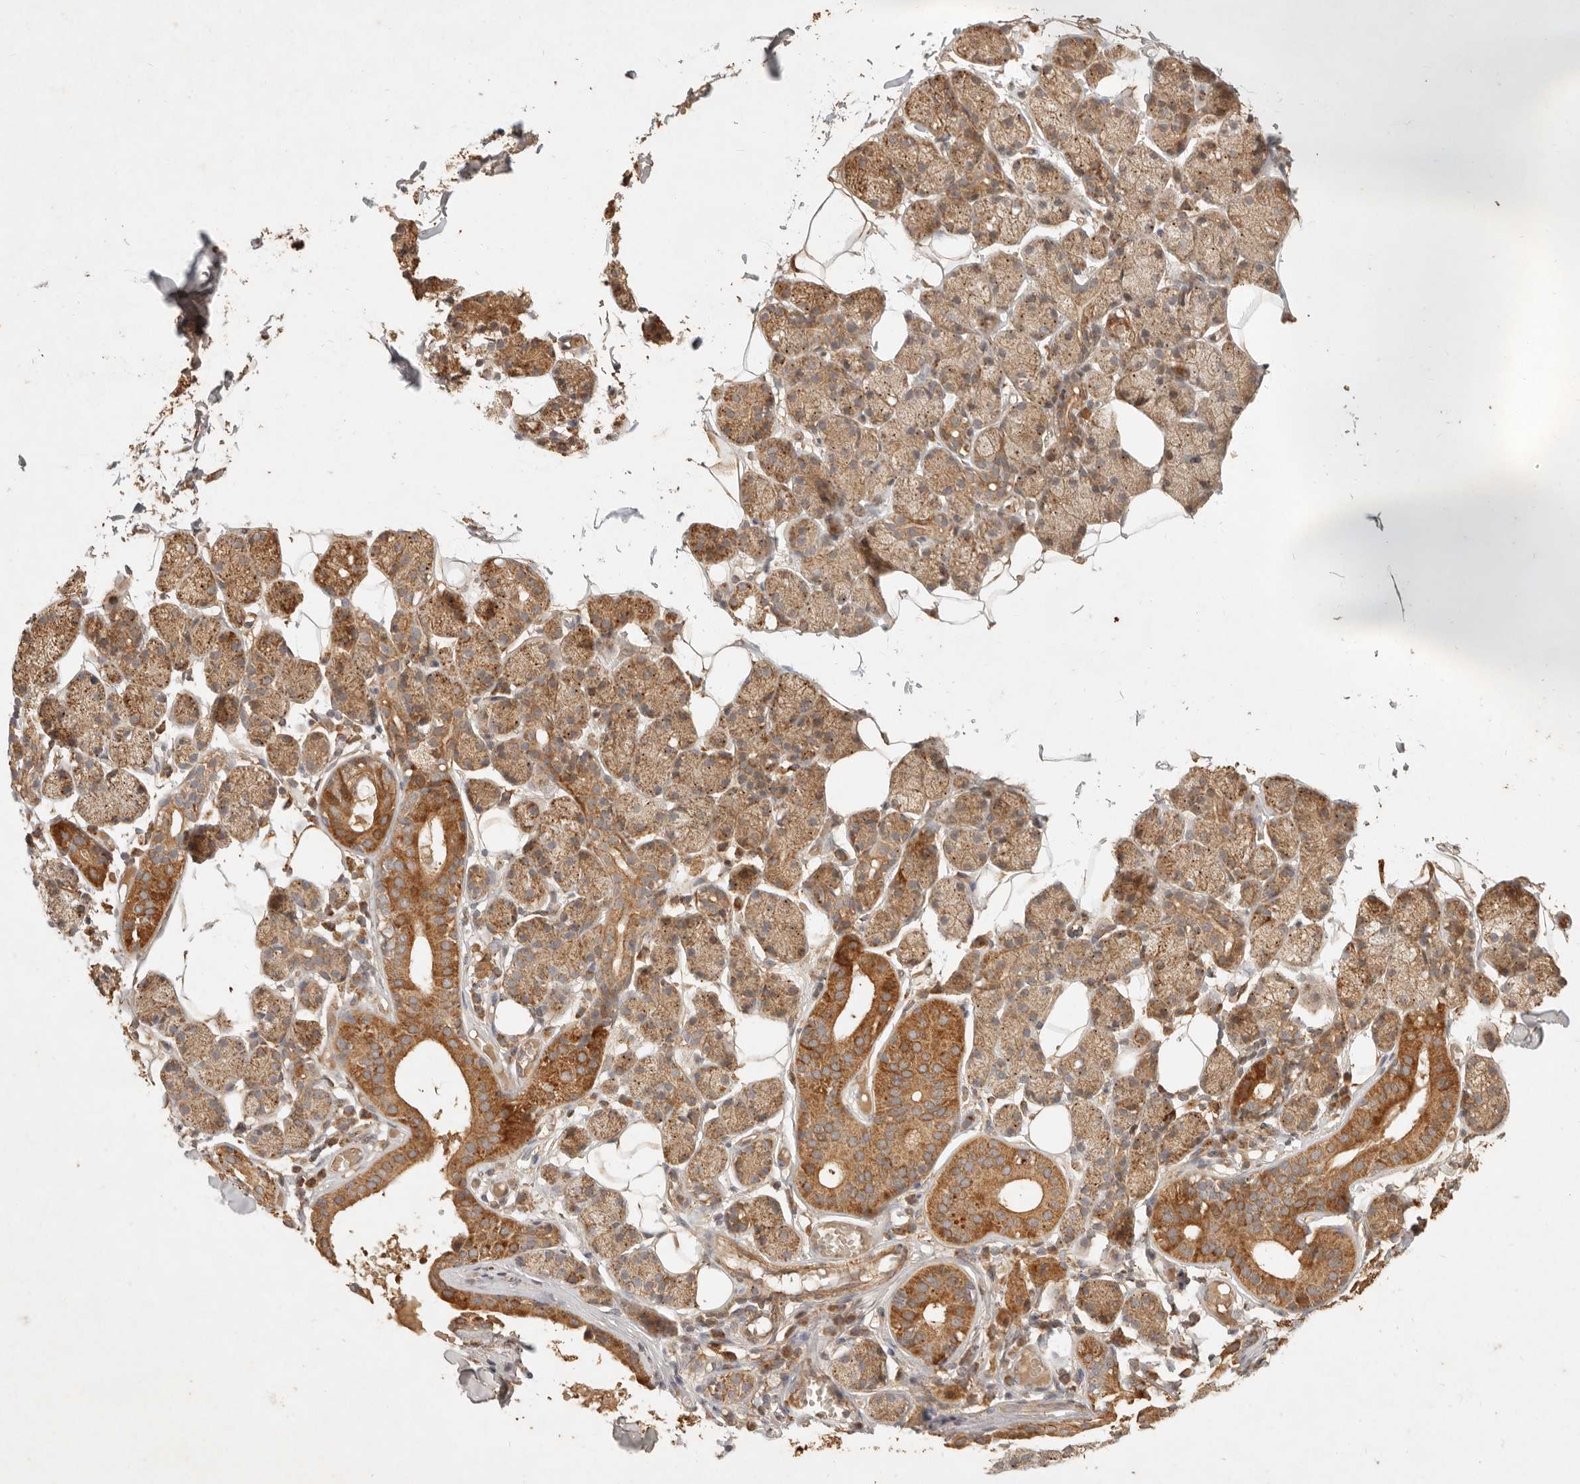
{"staining": {"intensity": "strong", "quantity": ">75%", "location": "cytoplasmic/membranous"}, "tissue": "salivary gland", "cell_type": "Glandular cells", "image_type": "normal", "snomed": [{"axis": "morphology", "description": "Normal tissue, NOS"}, {"axis": "topography", "description": "Salivary gland"}], "caption": "Approximately >75% of glandular cells in unremarkable salivary gland demonstrate strong cytoplasmic/membranous protein positivity as visualized by brown immunohistochemical staining.", "gene": "CLEC4C", "patient": {"sex": "female", "age": 33}}